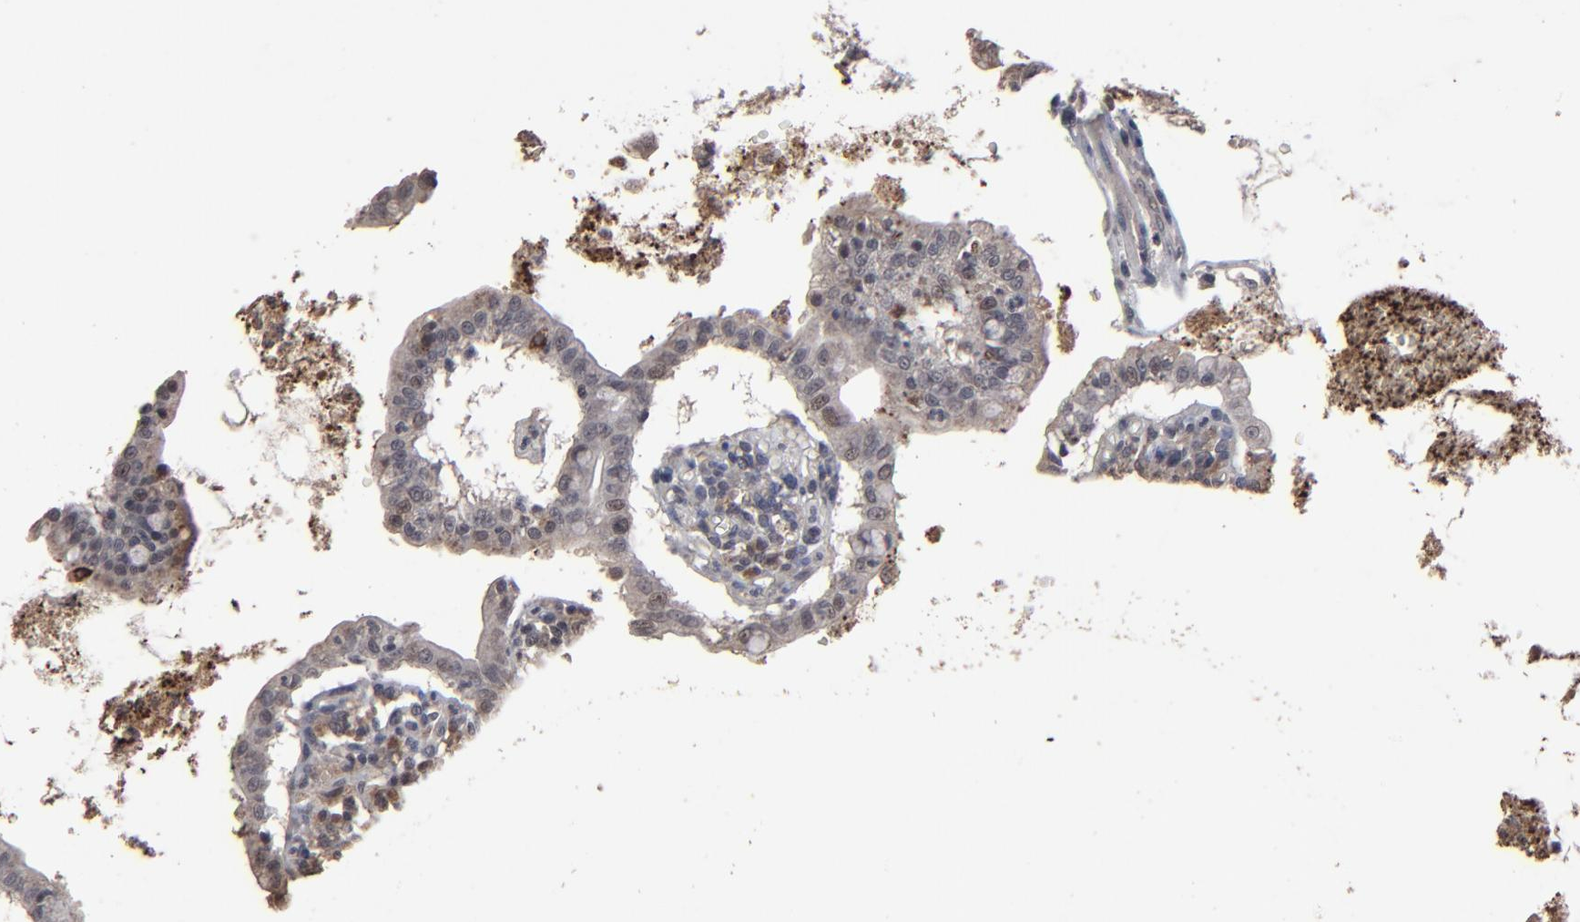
{"staining": {"intensity": "strong", "quantity": "<25%", "location": "cytoplasmic/membranous"}, "tissue": "small intestine", "cell_type": "Glandular cells", "image_type": "normal", "snomed": [{"axis": "morphology", "description": "Normal tissue, NOS"}, {"axis": "topography", "description": "Small intestine"}], "caption": "Protein analysis of benign small intestine exhibits strong cytoplasmic/membranous expression in about <25% of glandular cells. Nuclei are stained in blue.", "gene": "SLC22A17", "patient": {"sex": "female", "age": 61}}